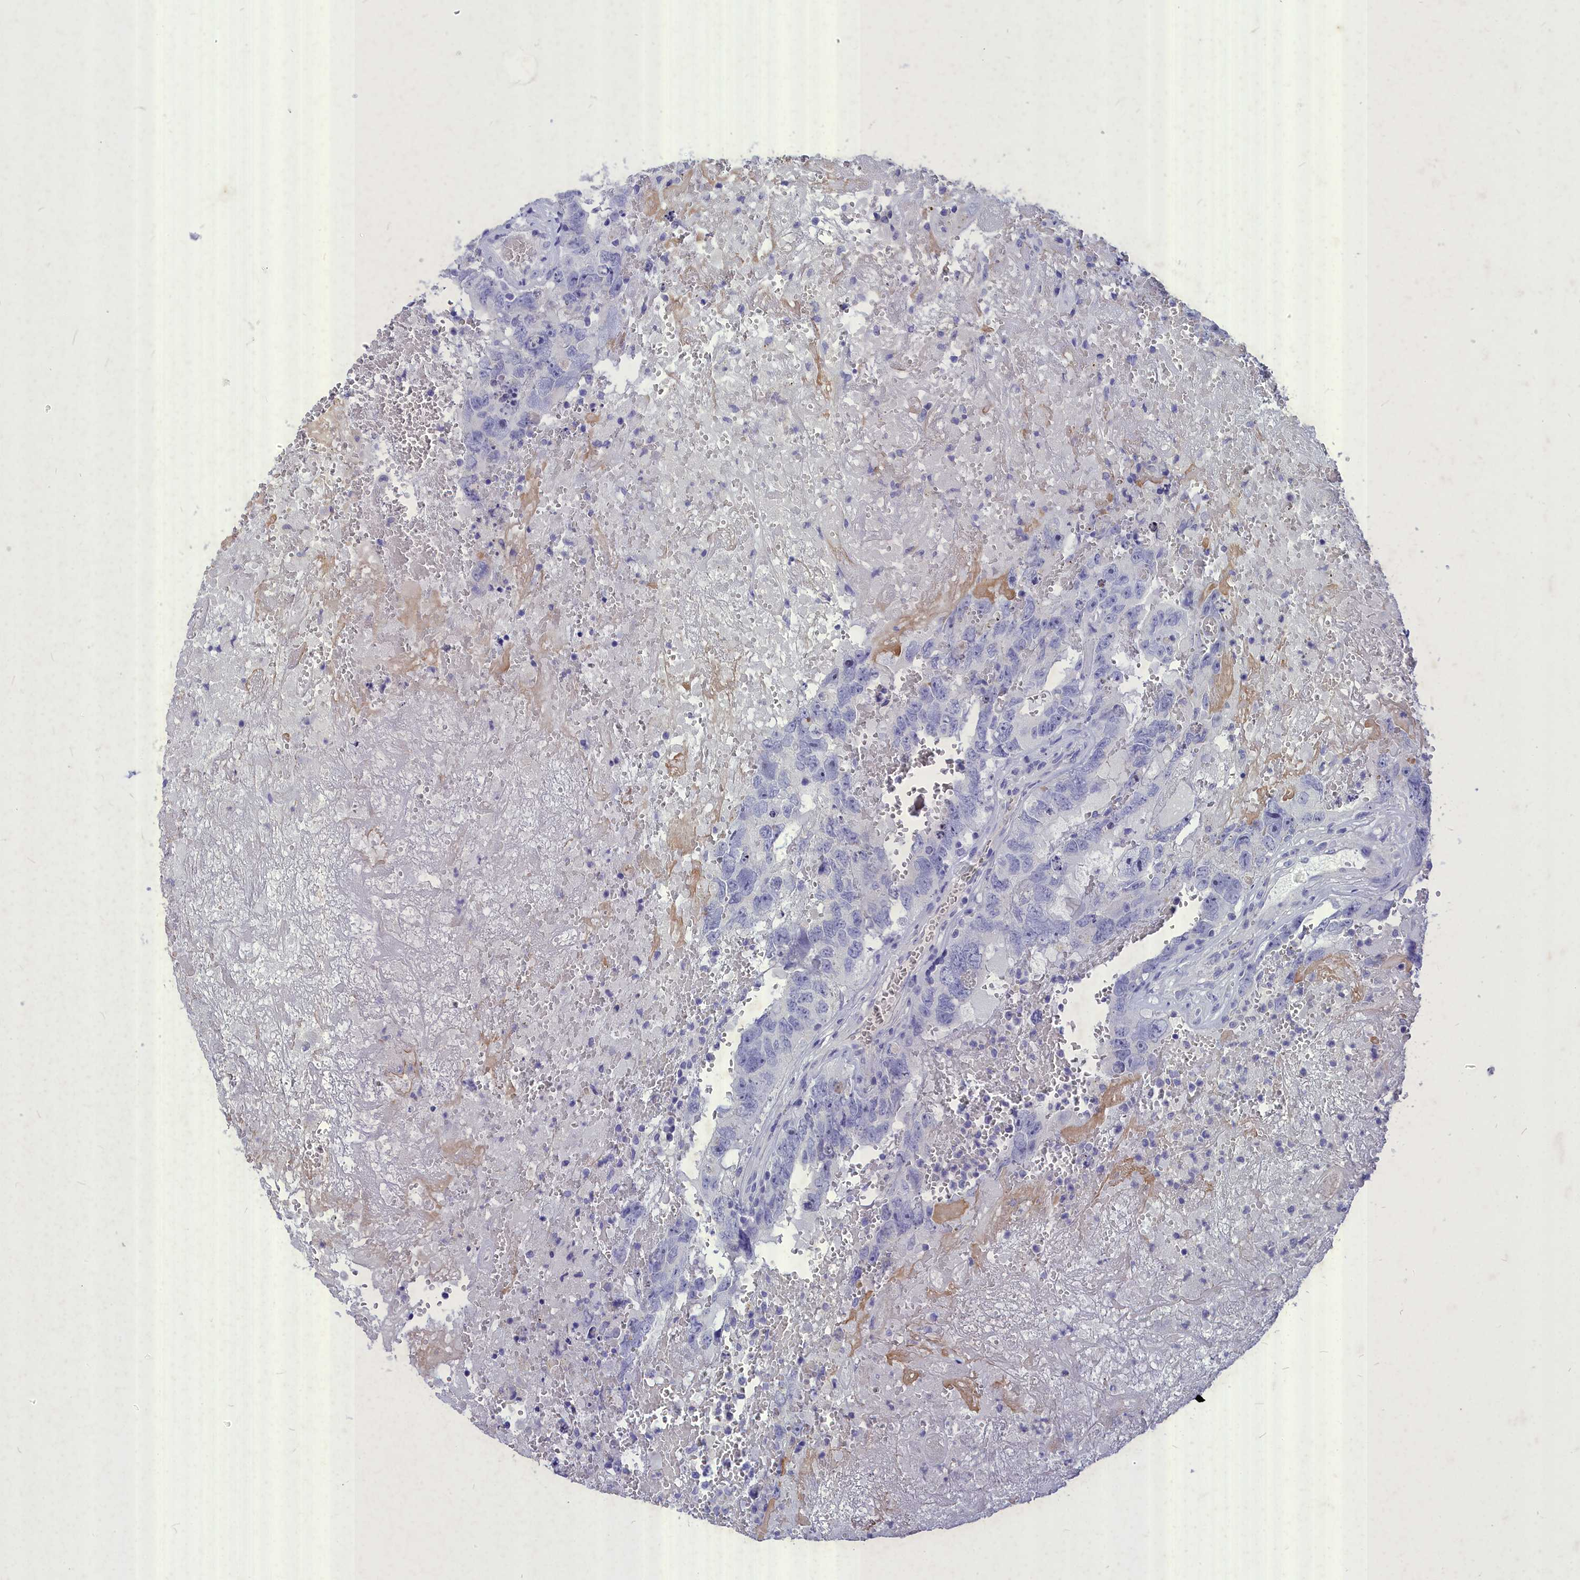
{"staining": {"intensity": "negative", "quantity": "none", "location": "none"}, "tissue": "testis cancer", "cell_type": "Tumor cells", "image_type": "cancer", "snomed": [{"axis": "morphology", "description": "Carcinoma, Embryonal, NOS"}, {"axis": "topography", "description": "Testis"}], "caption": "DAB immunohistochemical staining of human testis embryonal carcinoma reveals no significant expression in tumor cells.", "gene": "DEFB119", "patient": {"sex": "male", "age": 45}}